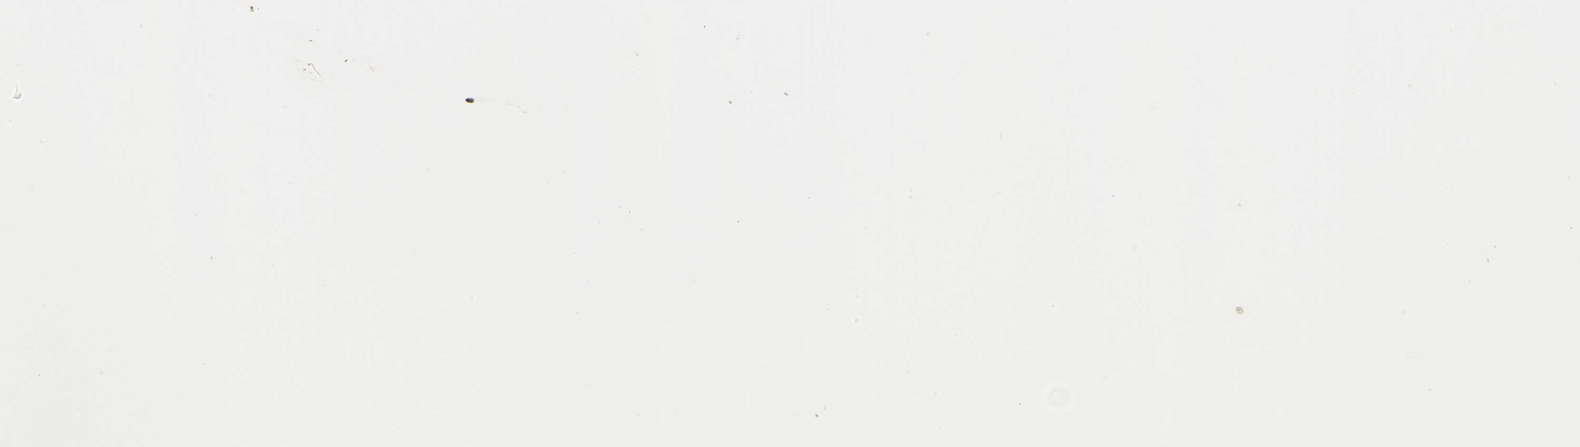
{"staining": {"intensity": "strong", "quantity": ">75%", "location": "cytoplasmic/membranous,nuclear"}, "tissue": "duodenum", "cell_type": "Glandular cells", "image_type": "normal", "snomed": [{"axis": "morphology", "description": "Normal tissue, NOS"}, {"axis": "topography", "description": "Duodenum"}], "caption": "Duodenum stained with DAB (3,3'-diaminobenzidine) immunohistochemistry displays high levels of strong cytoplasmic/membranous,nuclear positivity in about >75% of glandular cells. The protein is shown in brown color, while the nuclei are stained blue.", "gene": "COPS5", "patient": {"sex": "male", "age": 66}}